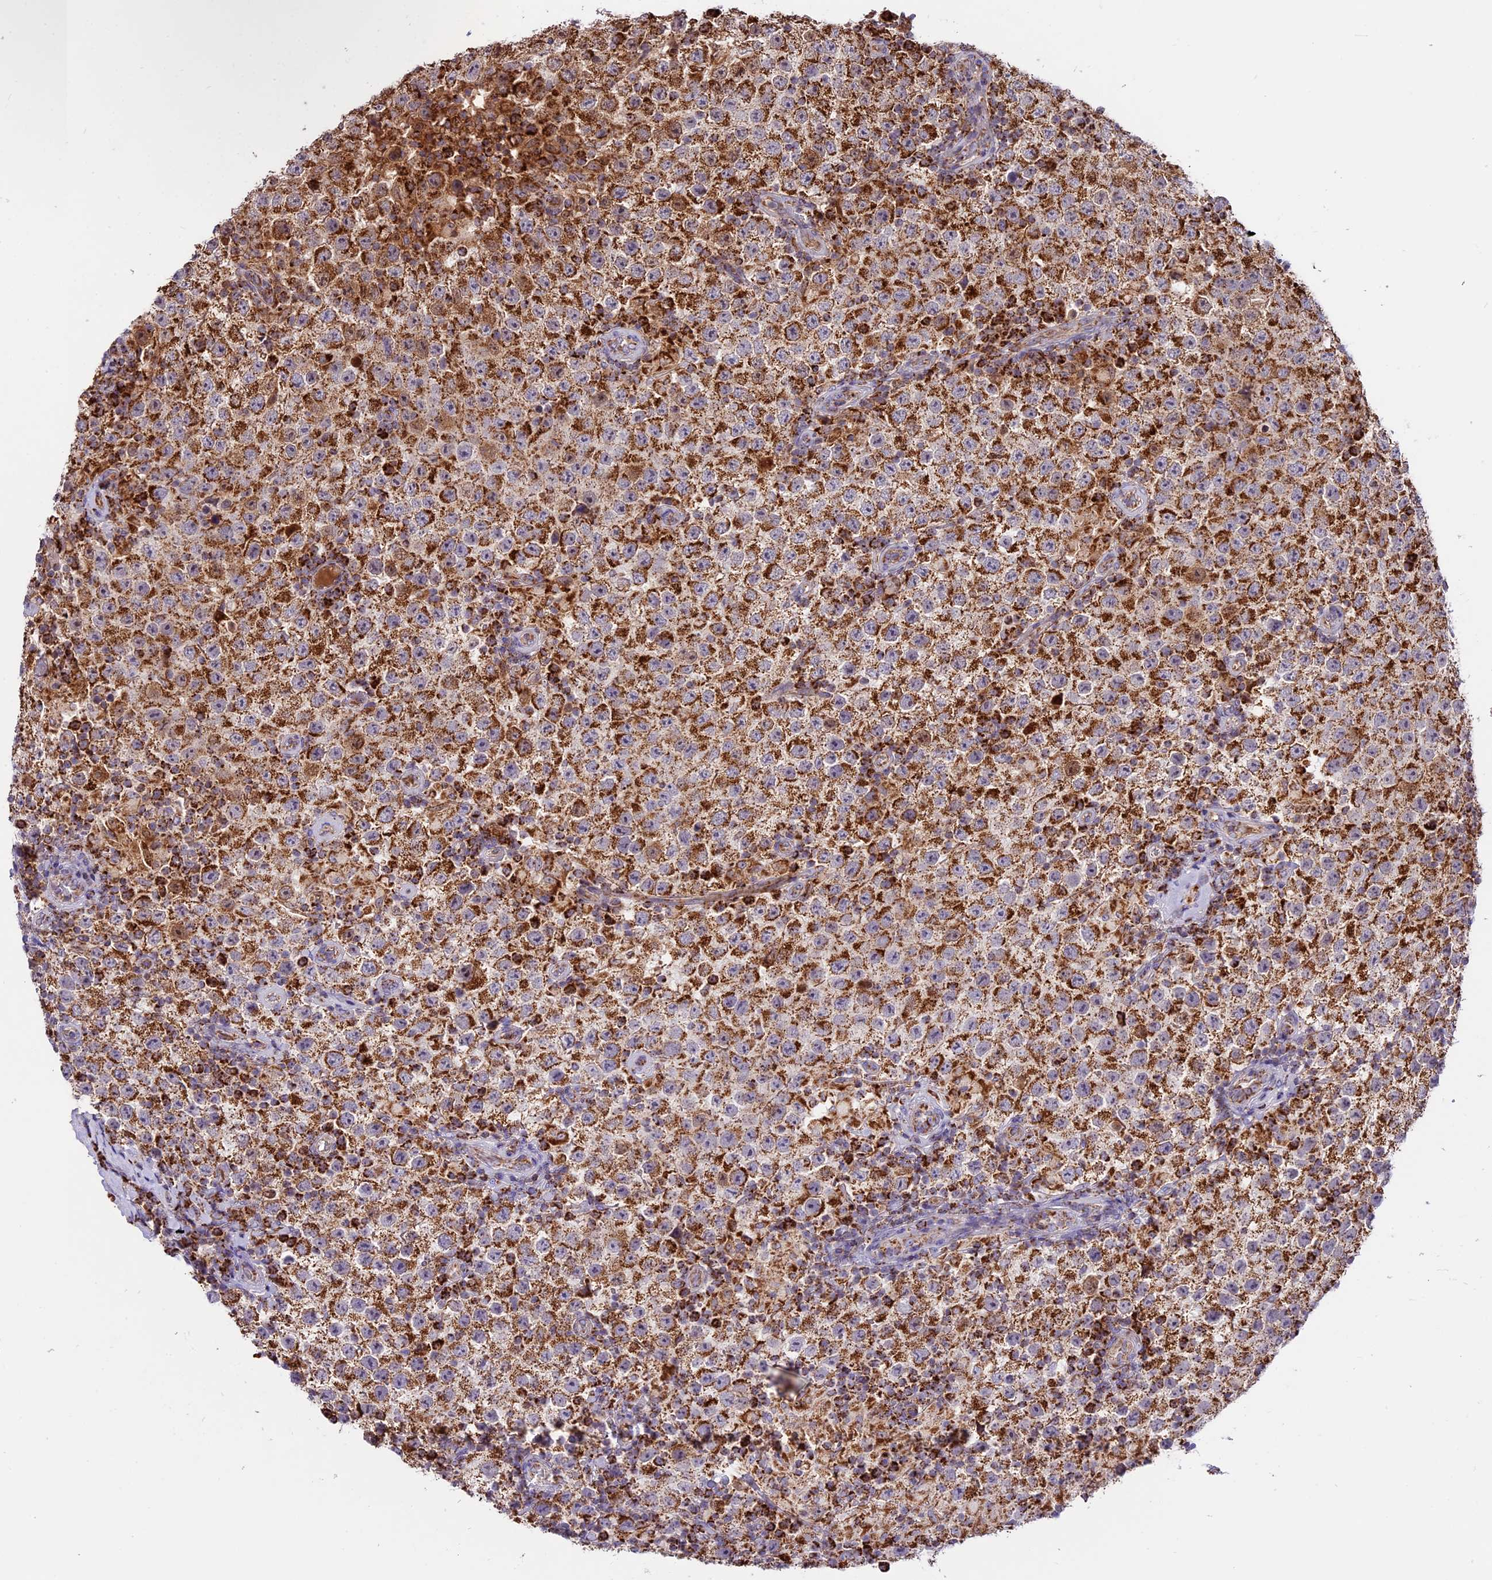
{"staining": {"intensity": "strong", "quantity": "25%-75%", "location": "cytoplasmic/membranous"}, "tissue": "testis cancer", "cell_type": "Tumor cells", "image_type": "cancer", "snomed": [{"axis": "morphology", "description": "Normal tissue, NOS"}, {"axis": "morphology", "description": "Urothelial carcinoma, High grade"}, {"axis": "morphology", "description": "Seminoma, NOS"}, {"axis": "morphology", "description": "Carcinoma, Embryonal, NOS"}, {"axis": "topography", "description": "Urinary bladder"}, {"axis": "topography", "description": "Testis"}], "caption": "The photomicrograph exhibits a brown stain indicating the presence of a protein in the cytoplasmic/membranous of tumor cells in seminoma (testis).", "gene": "COX17", "patient": {"sex": "male", "age": 41}}